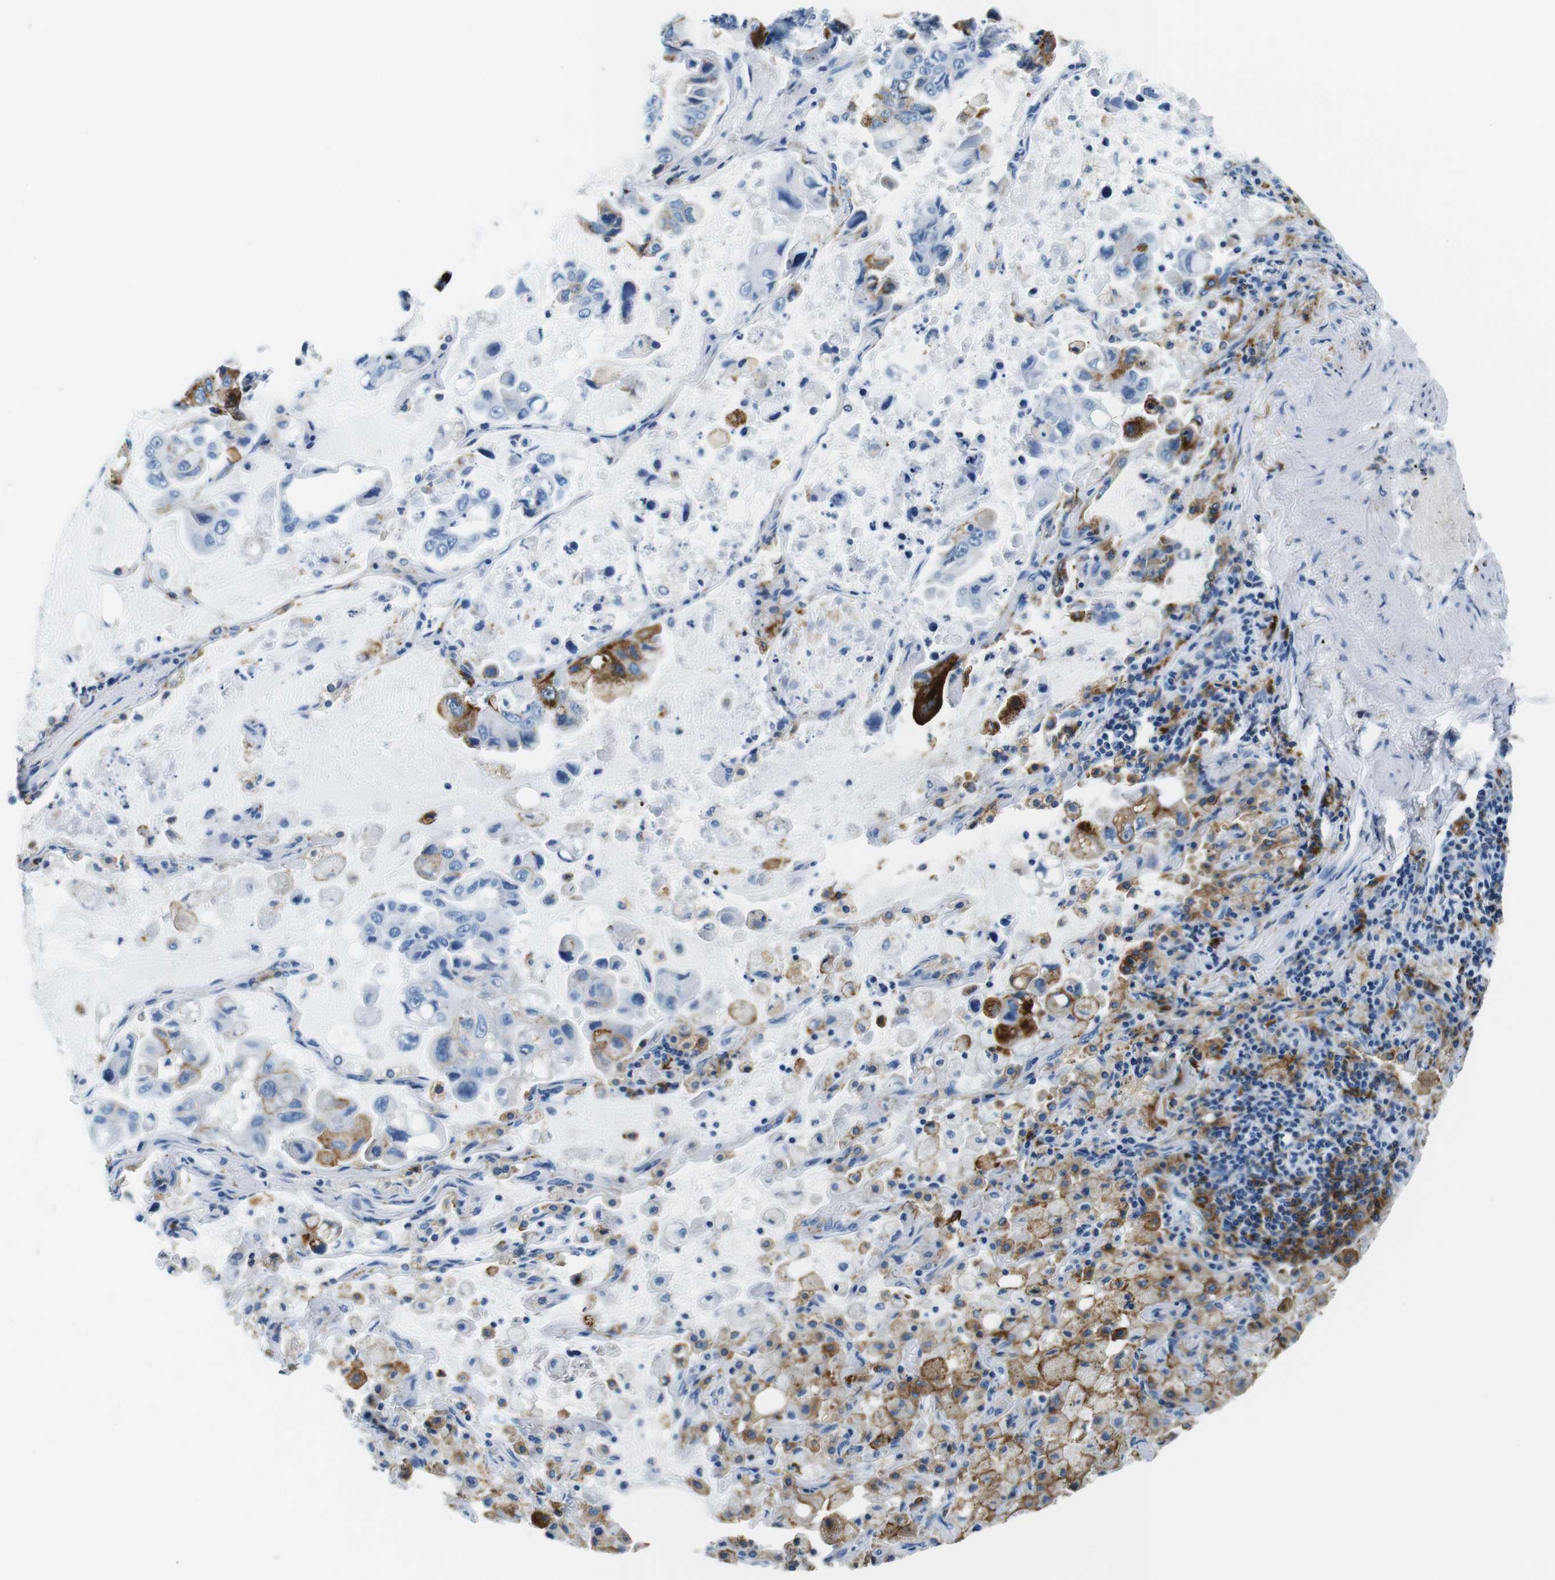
{"staining": {"intensity": "moderate", "quantity": "<25%", "location": "cytoplasmic/membranous"}, "tissue": "lung cancer", "cell_type": "Tumor cells", "image_type": "cancer", "snomed": [{"axis": "morphology", "description": "Adenocarcinoma, NOS"}, {"axis": "topography", "description": "Lung"}], "caption": "Immunohistochemical staining of human lung cancer shows low levels of moderate cytoplasmic/membranous protein expression in approximately <25% of tumor cells.", "gene": "HLA-DRB1", "patient": {"sex": "male", "age": 64}}